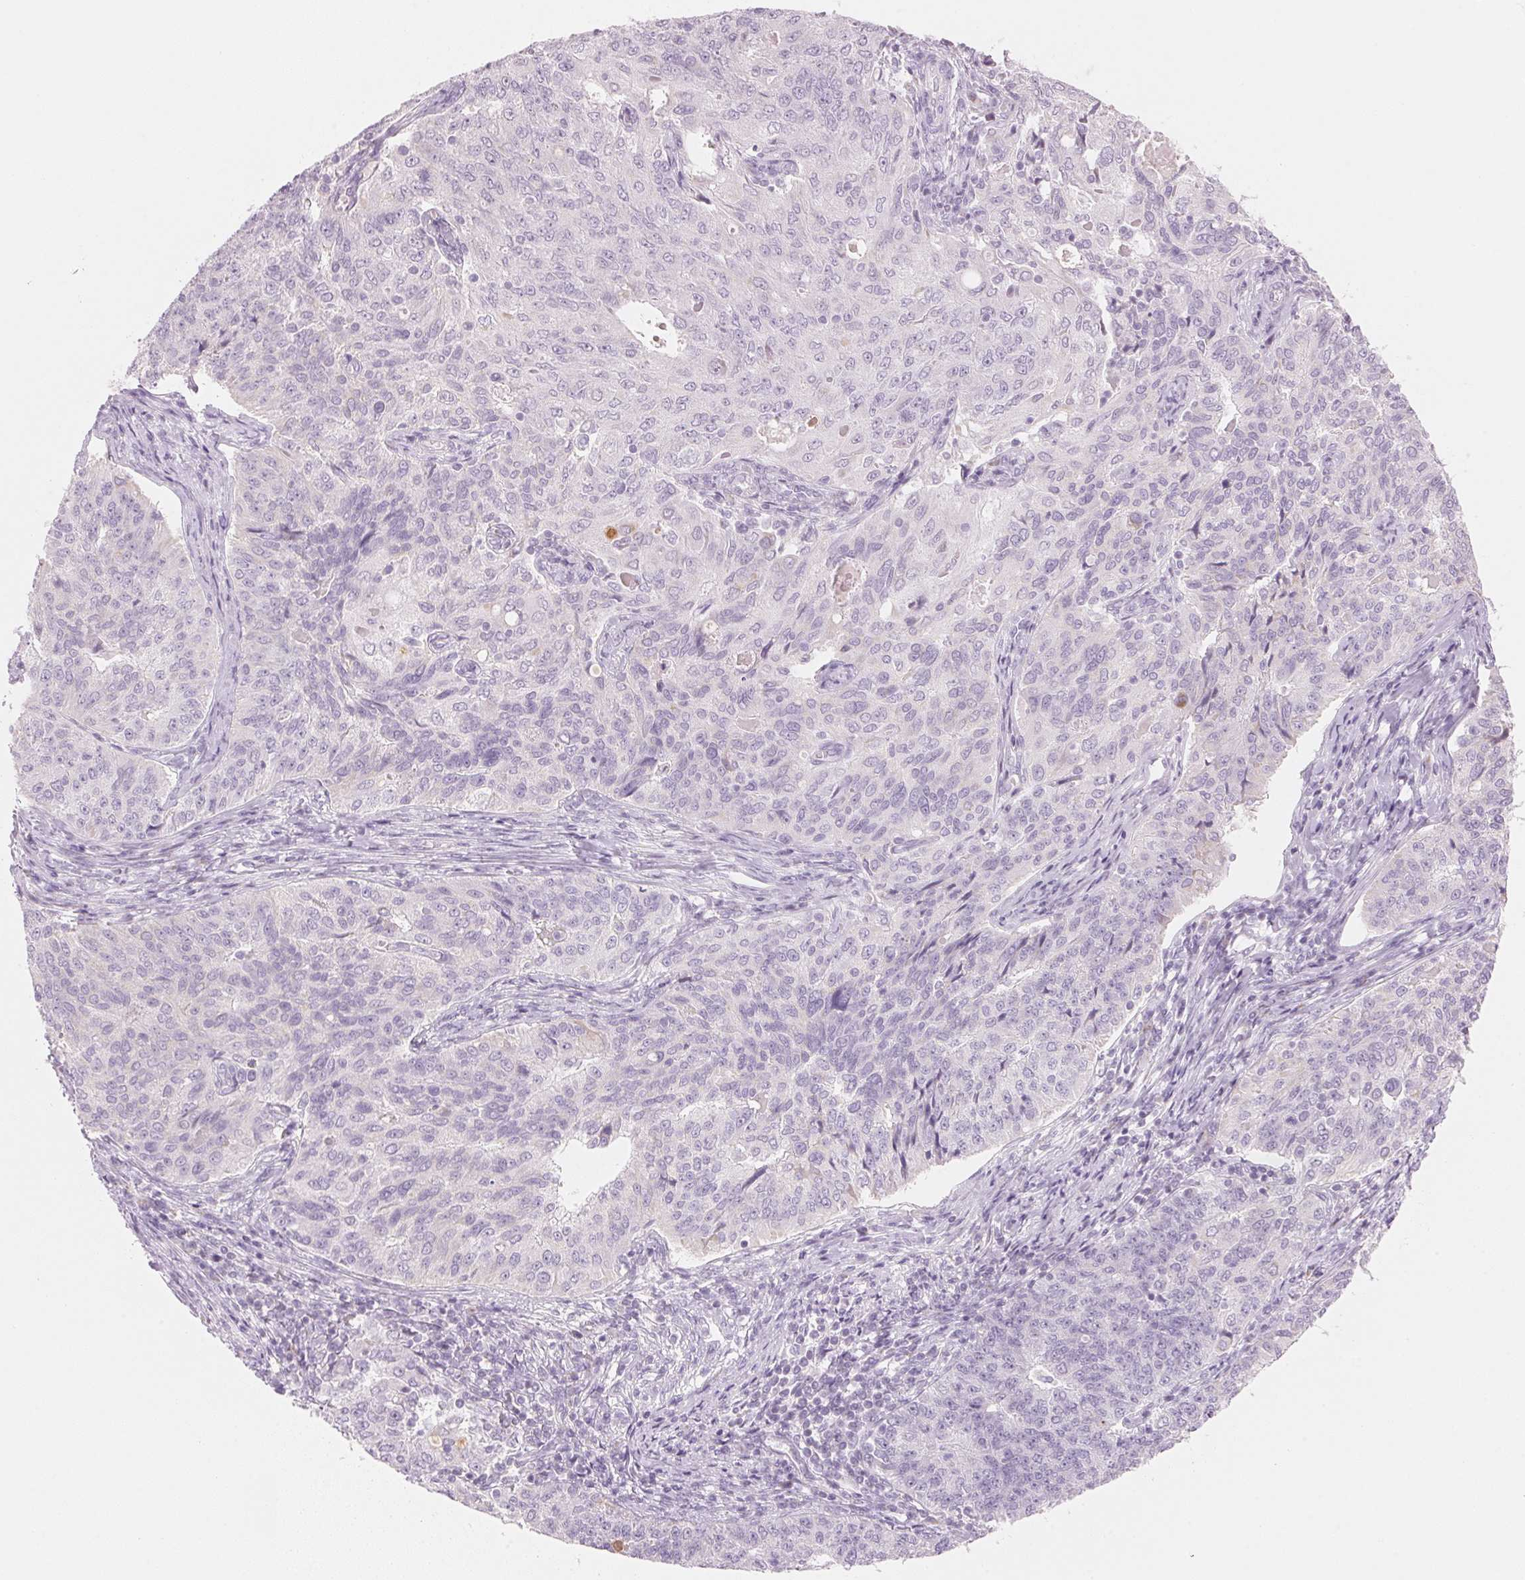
{"staining": {"intensity": "negative", "quantity": "none", "location": "none"}, "tissue": "endometrial cancer", "cell_type": "Tumor cells", "image_type": "cancer", "snomed": [{"axis": "morphology", "description": "Adenocarcinoma, NOS"}, {"axis": "topography", "description": "Endometrium"}], "caption": "IHC image of neoplastic tissue: human endometrial cancer stained with DAB reveals no significant protein staining in tumor cells.", "gene": "HOXB13", "patient": {"sex": "female", "age": 43}}